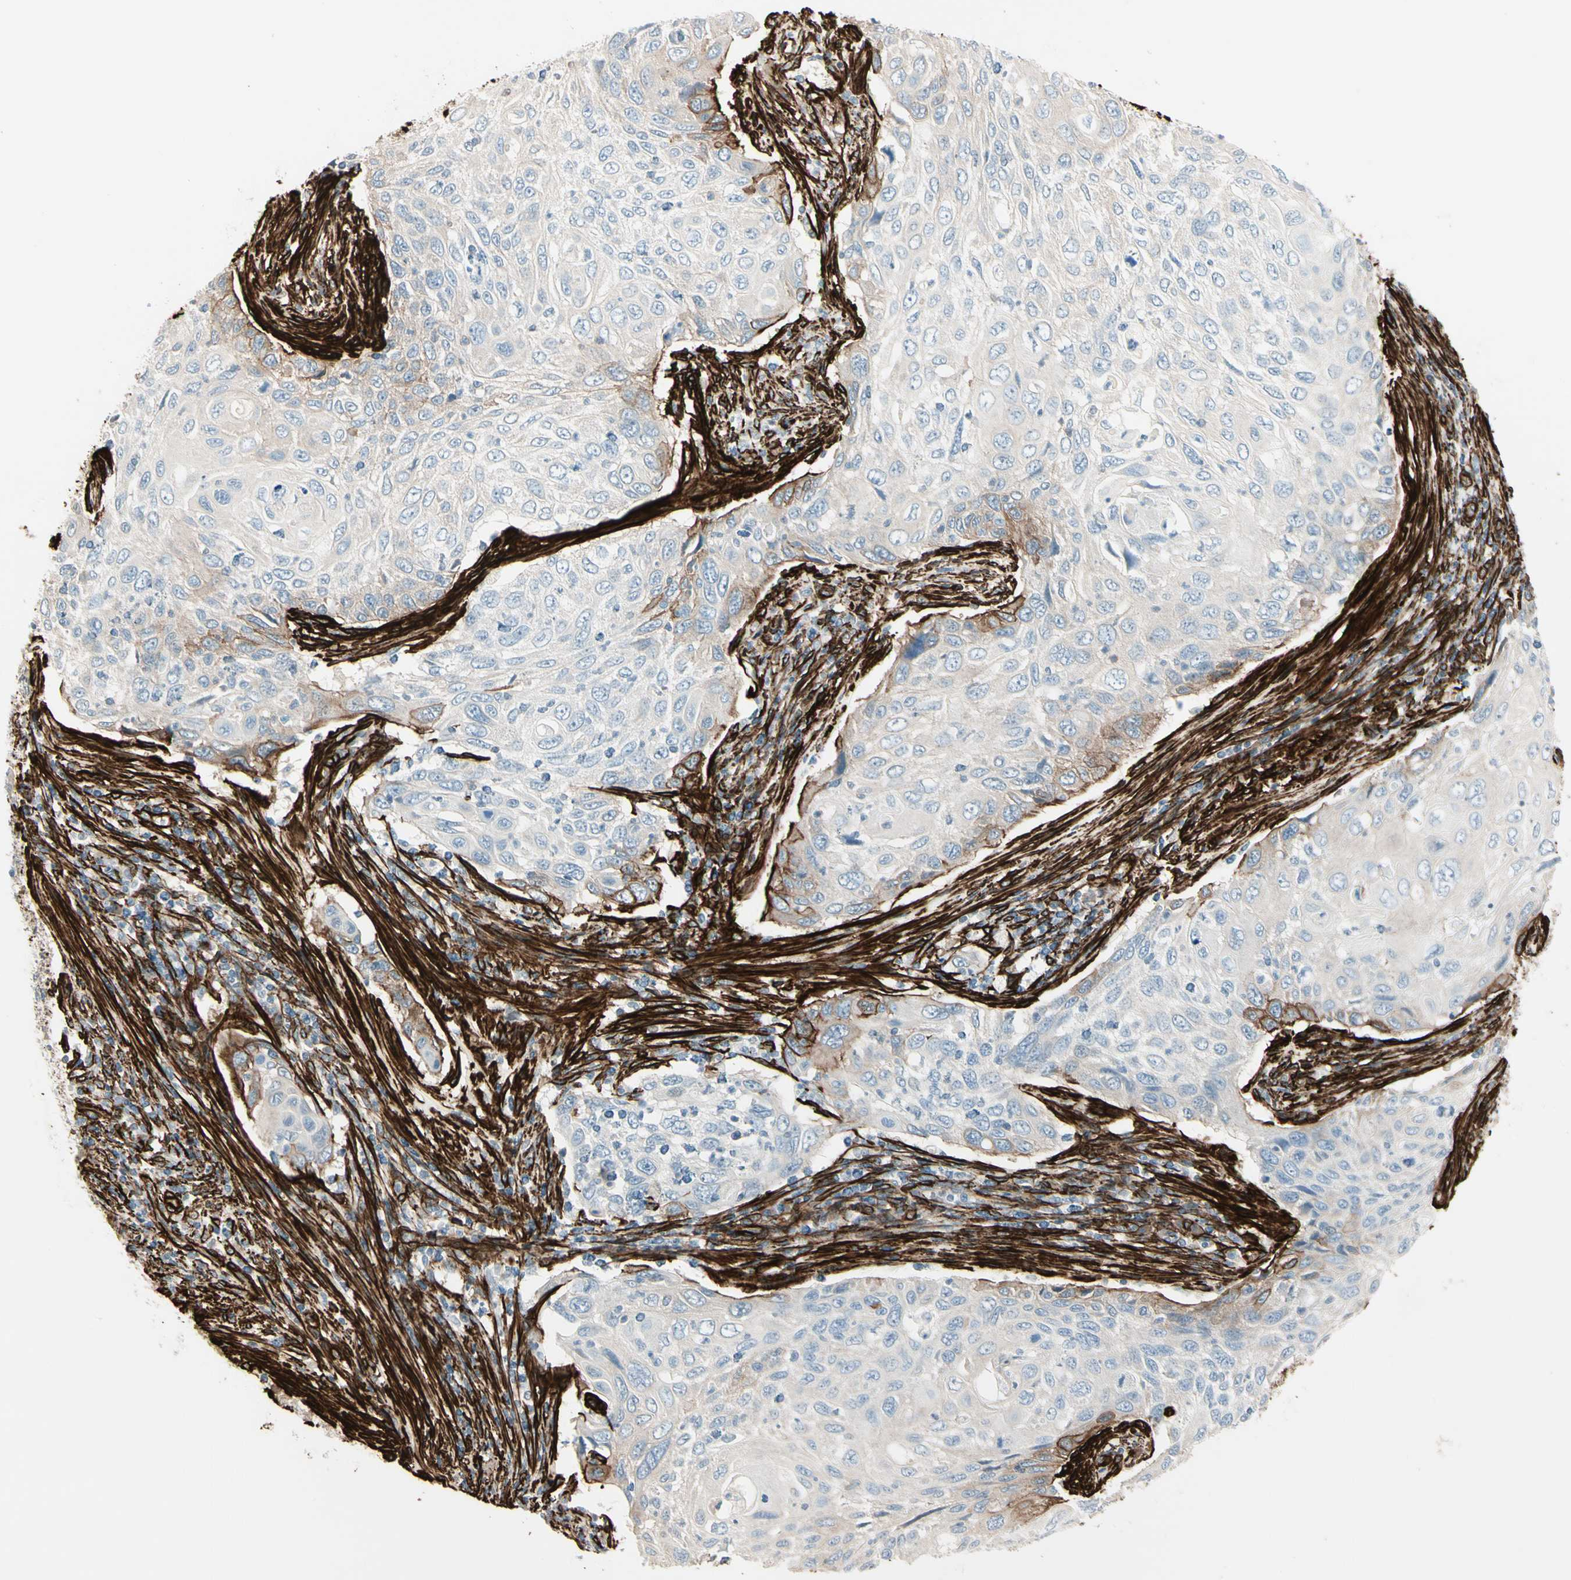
{"staining": {"intensity": "moderate", "quantity": "<25%", "location": "cytoplasmic/membranous"}, "tissue": "cervical cancer", "cell_type": "Tumor cells", "image_type": "cancer", "snomed": [{"axis": "morphology", "description": "Squamous cell carcinoma, NOS"}, {"axis": "topography", "description": "Cervix"}], "caption": "Squamous cell carcinoma (cervical) stained with IHC demonstrates moderate cytoplasmic/membranous expression in approximately <25% of tumor cells.", "gene": "CALD1", "patient": {"sex": "female", "age": 70}}